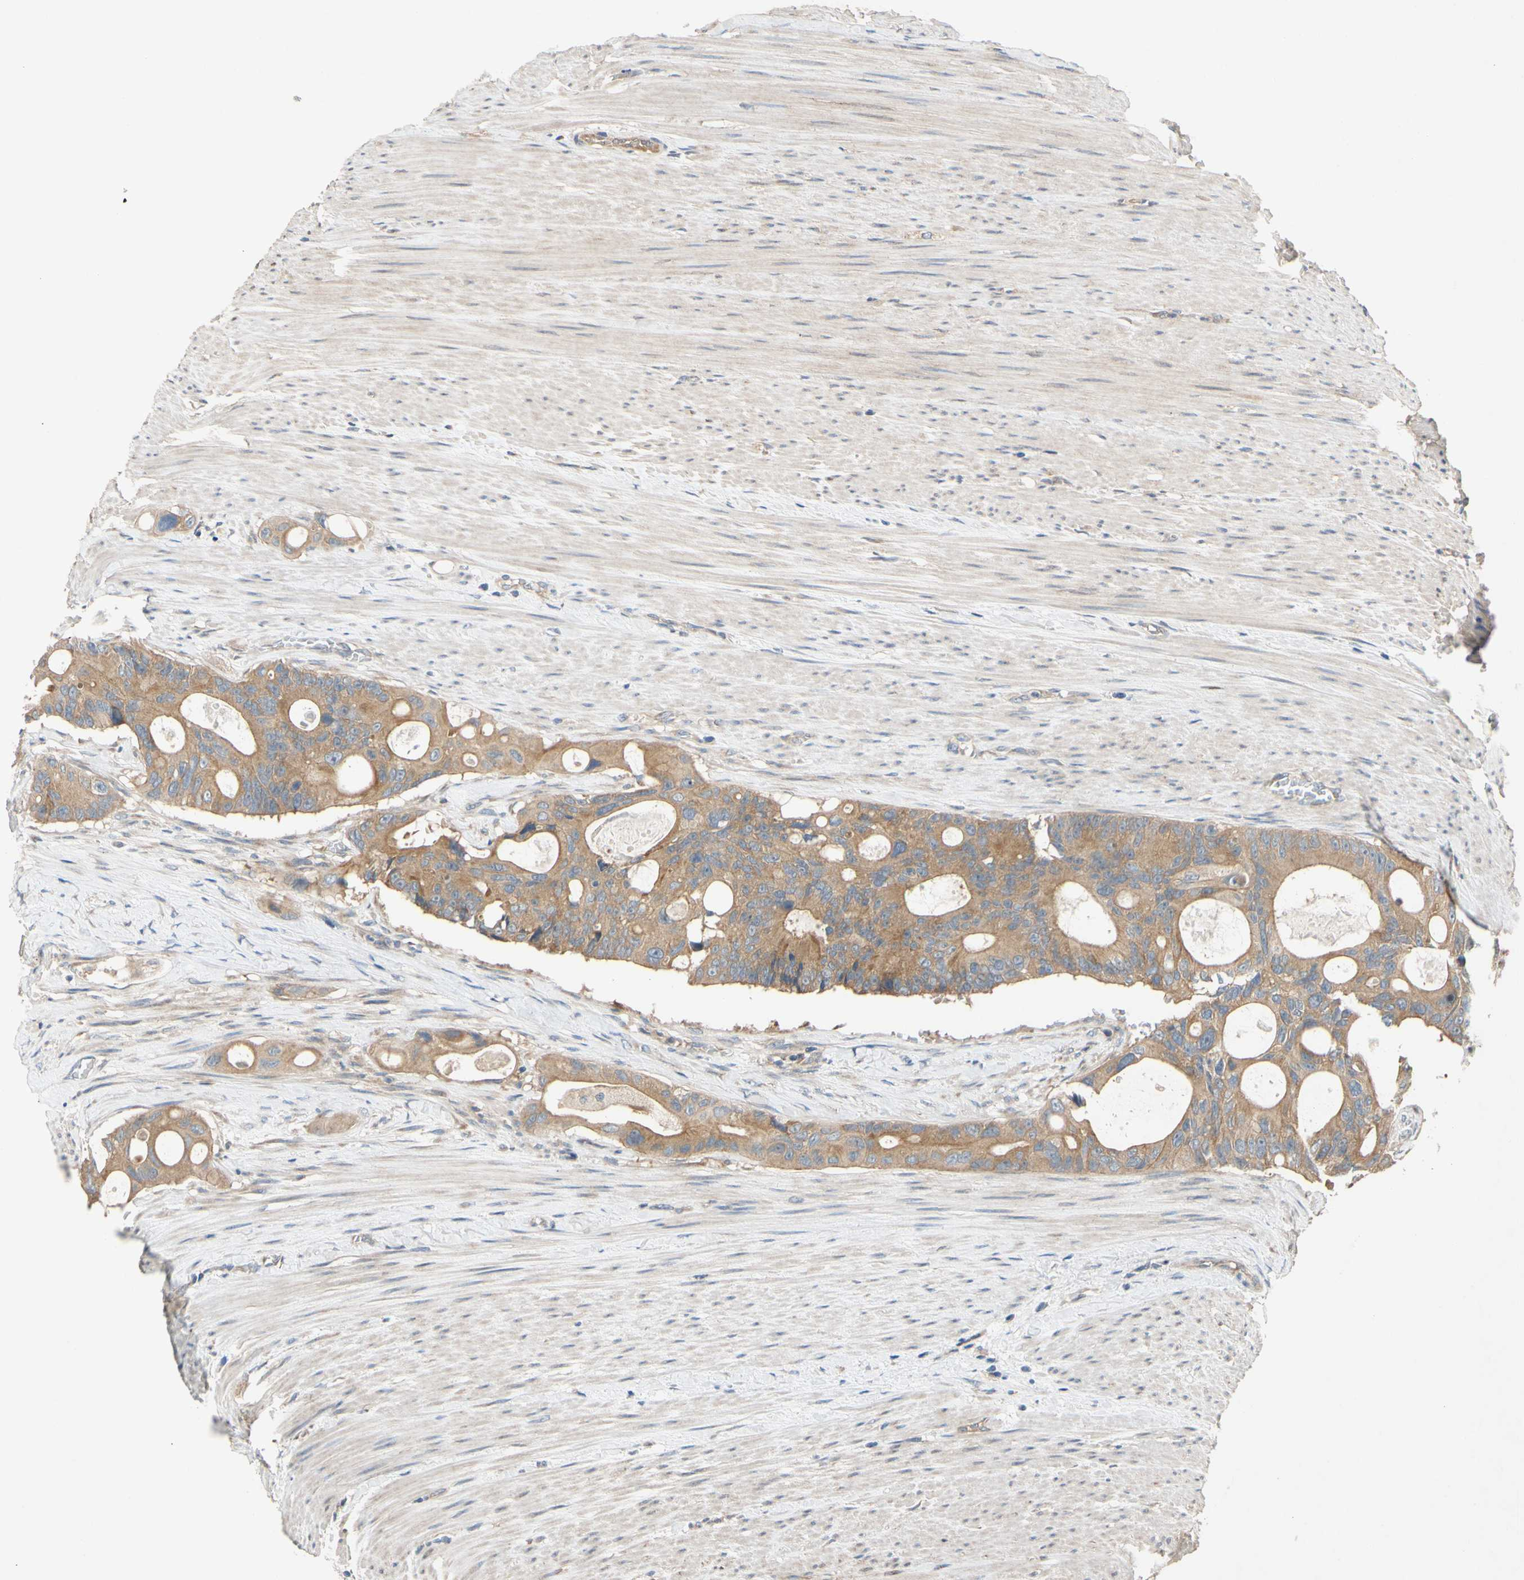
{"staining": {"intensity": "moderate", "quantity": ">75%", "location": "cytoplasmic/membranous"}, "tissue": "colorectal cancer", "cell_type": "Tumor cells", "image_type": "cancer", "snomed": [{"axis": "morphology", "description": "Adenocarcinoma, NOS"}, {"axis": "topography", "description": "Colon"}], "caption": "About >75% of tumor cells in human adenocarcinoma (colorectal) demonstrate moderate cytoplasmic/membranous protein expression as visualized by brown immunohistochemical staining.", "gene": "MBTPS2", "patient": {"sex": "female", "age": 57}}